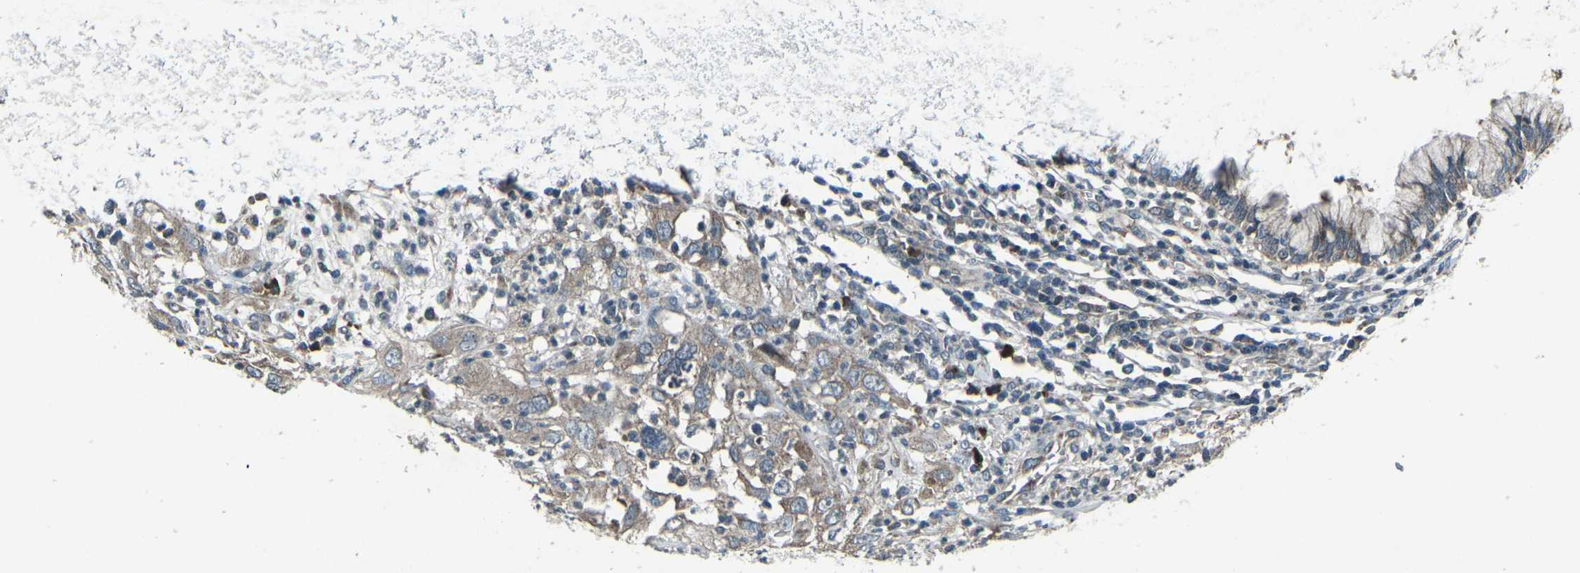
{"staining": {"intensity": "moderate", "quantity": ">75%", "location": "cytoplasmic/membranous"}, "tissue": "cervical cancer", "cell_type": "Tumor cells", "image_type": "cancer", "snomed": [{"axis": "morphology", "description": "Squamous cell carcinoma, NOS"}, {"axis": "topography", "description": "Cervix"}], "caption": "Cervical cancer (squamous cell carcinoma) stained with DAB (3,3'-diaminobenzidine) immunohistochemistry reveals medium levels of moderate cytoplasmic/membranous positivity in about >75% of tumor cells. Immunohistochemistry (ihc) stains the protein in brown and the nuclei are stained blue.", "gene": "CDK16", "patient": {"sex": "female", "age": 32}}